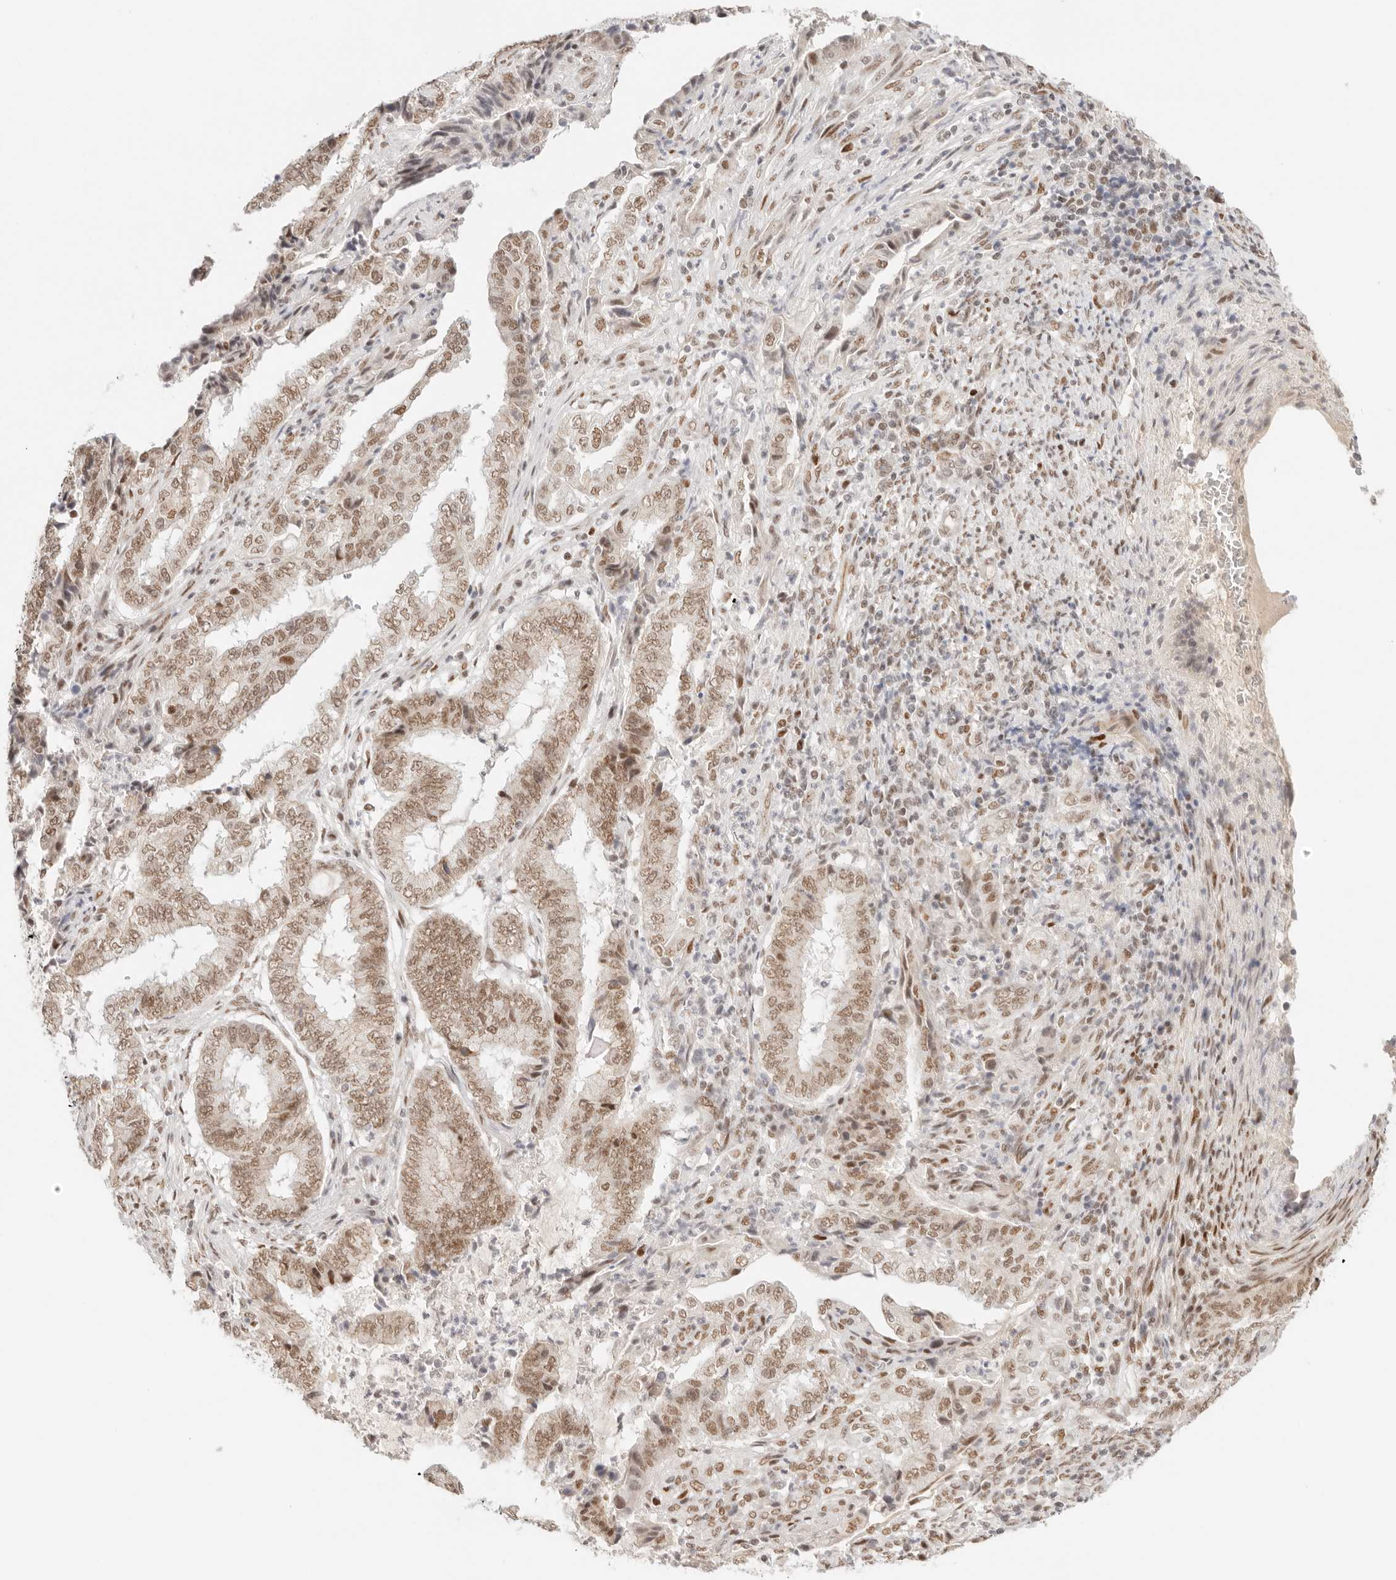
{"staining": {"intensity": "moderate", "quantity": ">75%", "location": "nuclear"}, "tissue": "endometrial cancer", "cell_type": "Tumor cells", "image_type": "cancer", "snomed": [{"axis": "morphology", "description": "Adenocarcinoma, NOS"}, {"axis": "topography", "description": "Endometrium"}], "caption": "Adenocarcinoma (endometrial) stained with DAB immunohistochemistry exhibits medium levels of moderate nuclear positivity in approximately >75% of tumor cells.", "gene": "HOXC5", "patient": {"sex": "female", "age": 51}}